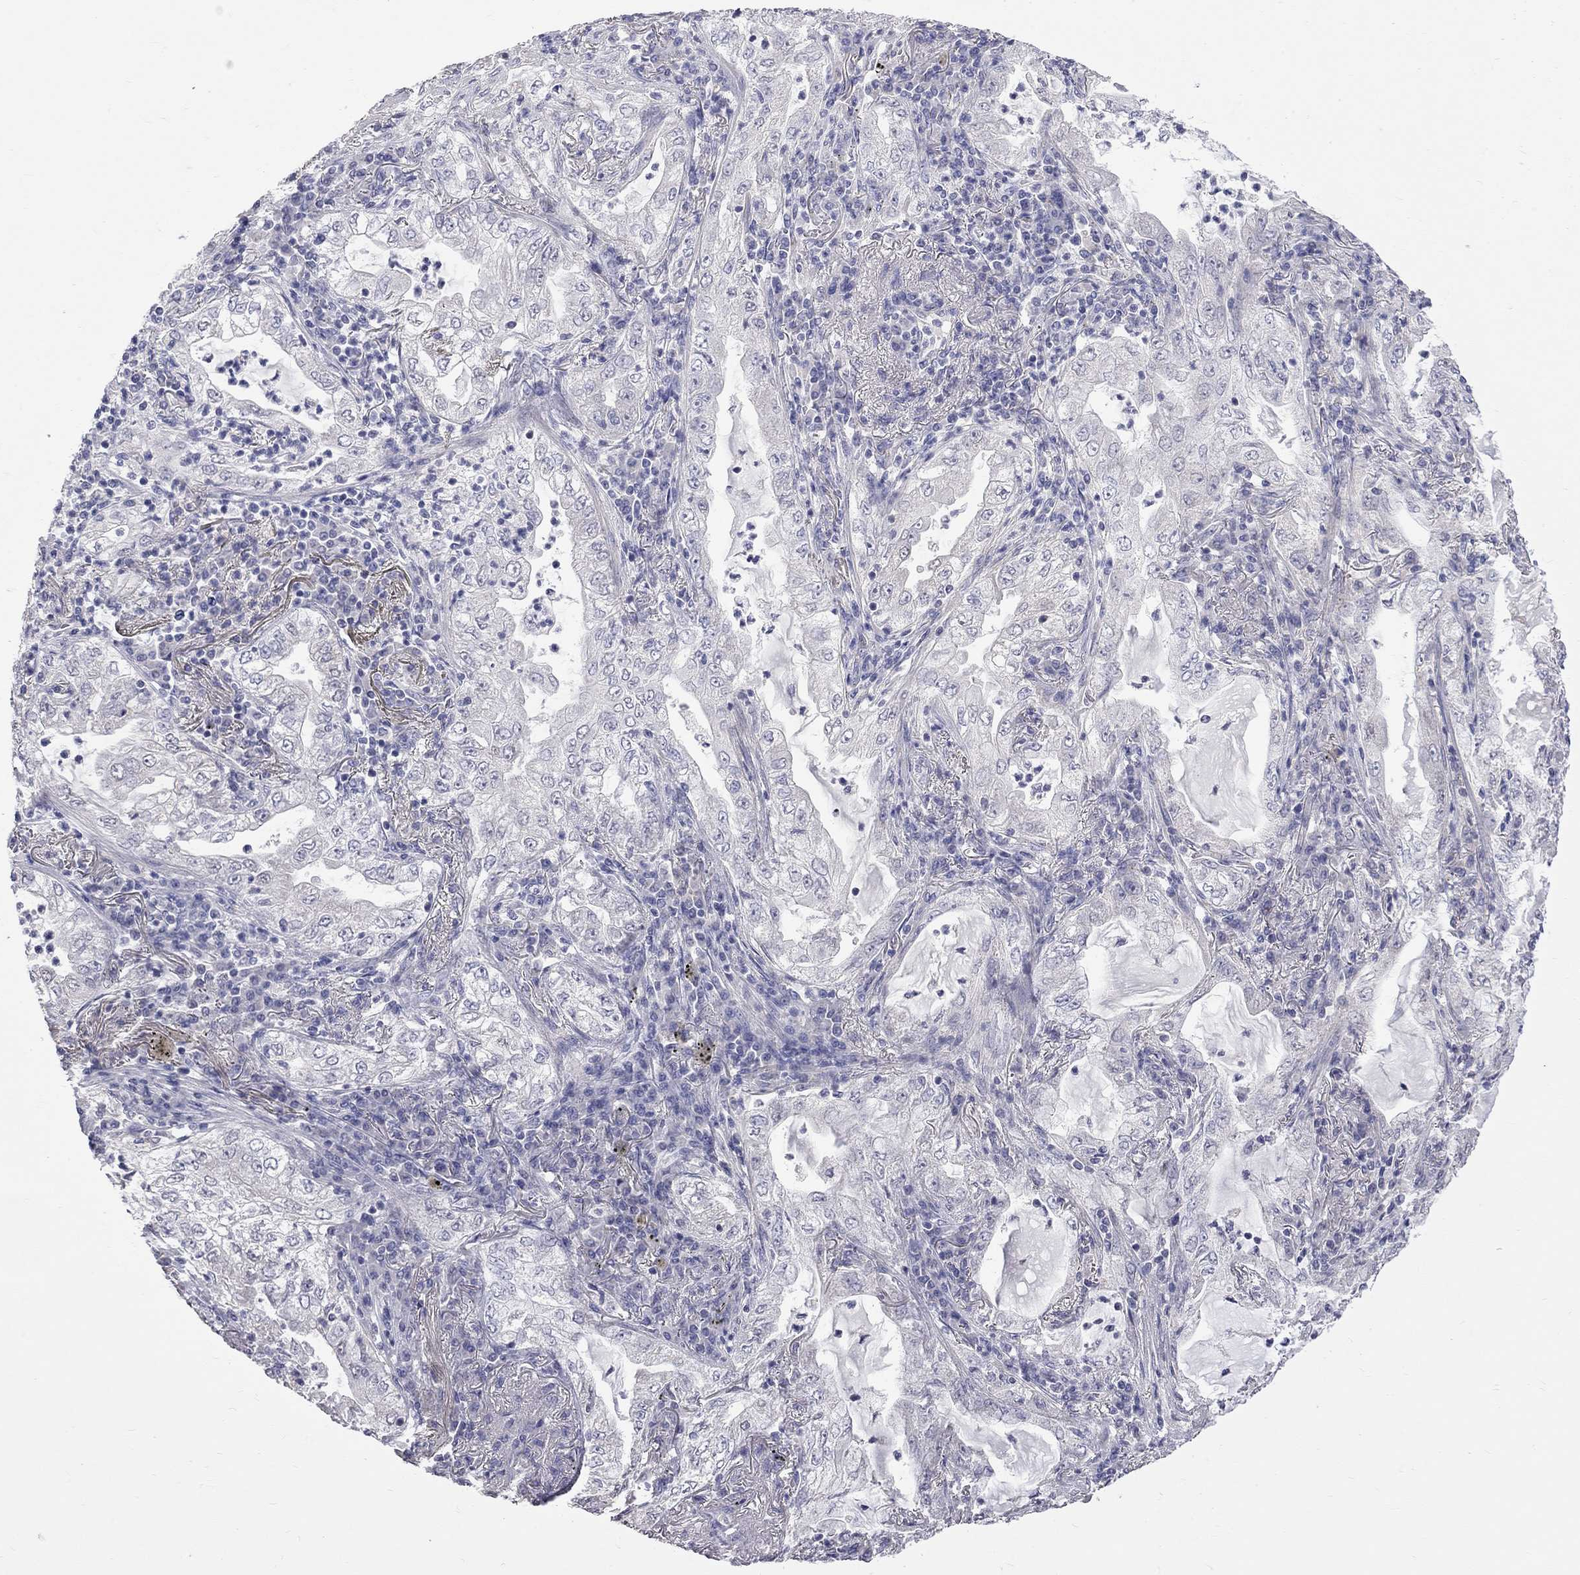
{"staining": {"intensity": "negative", "quantity": "none", "location": "none"}, "tissue": "lung cancer", "cell_type": "Tumor cells", "image_type": "cancer", "snomed": [{"axis": "morphology", "description": "Adenocarcinoma, NOS"}, {"axis": "topography", "description": "Lung"}], "caption": "Adenocarcinoma (lung) stained for a protein using IHC reveals no positivity tumor cells.", "gene": "OPRK1", "patient": {"sex": "female", "age": 73}}